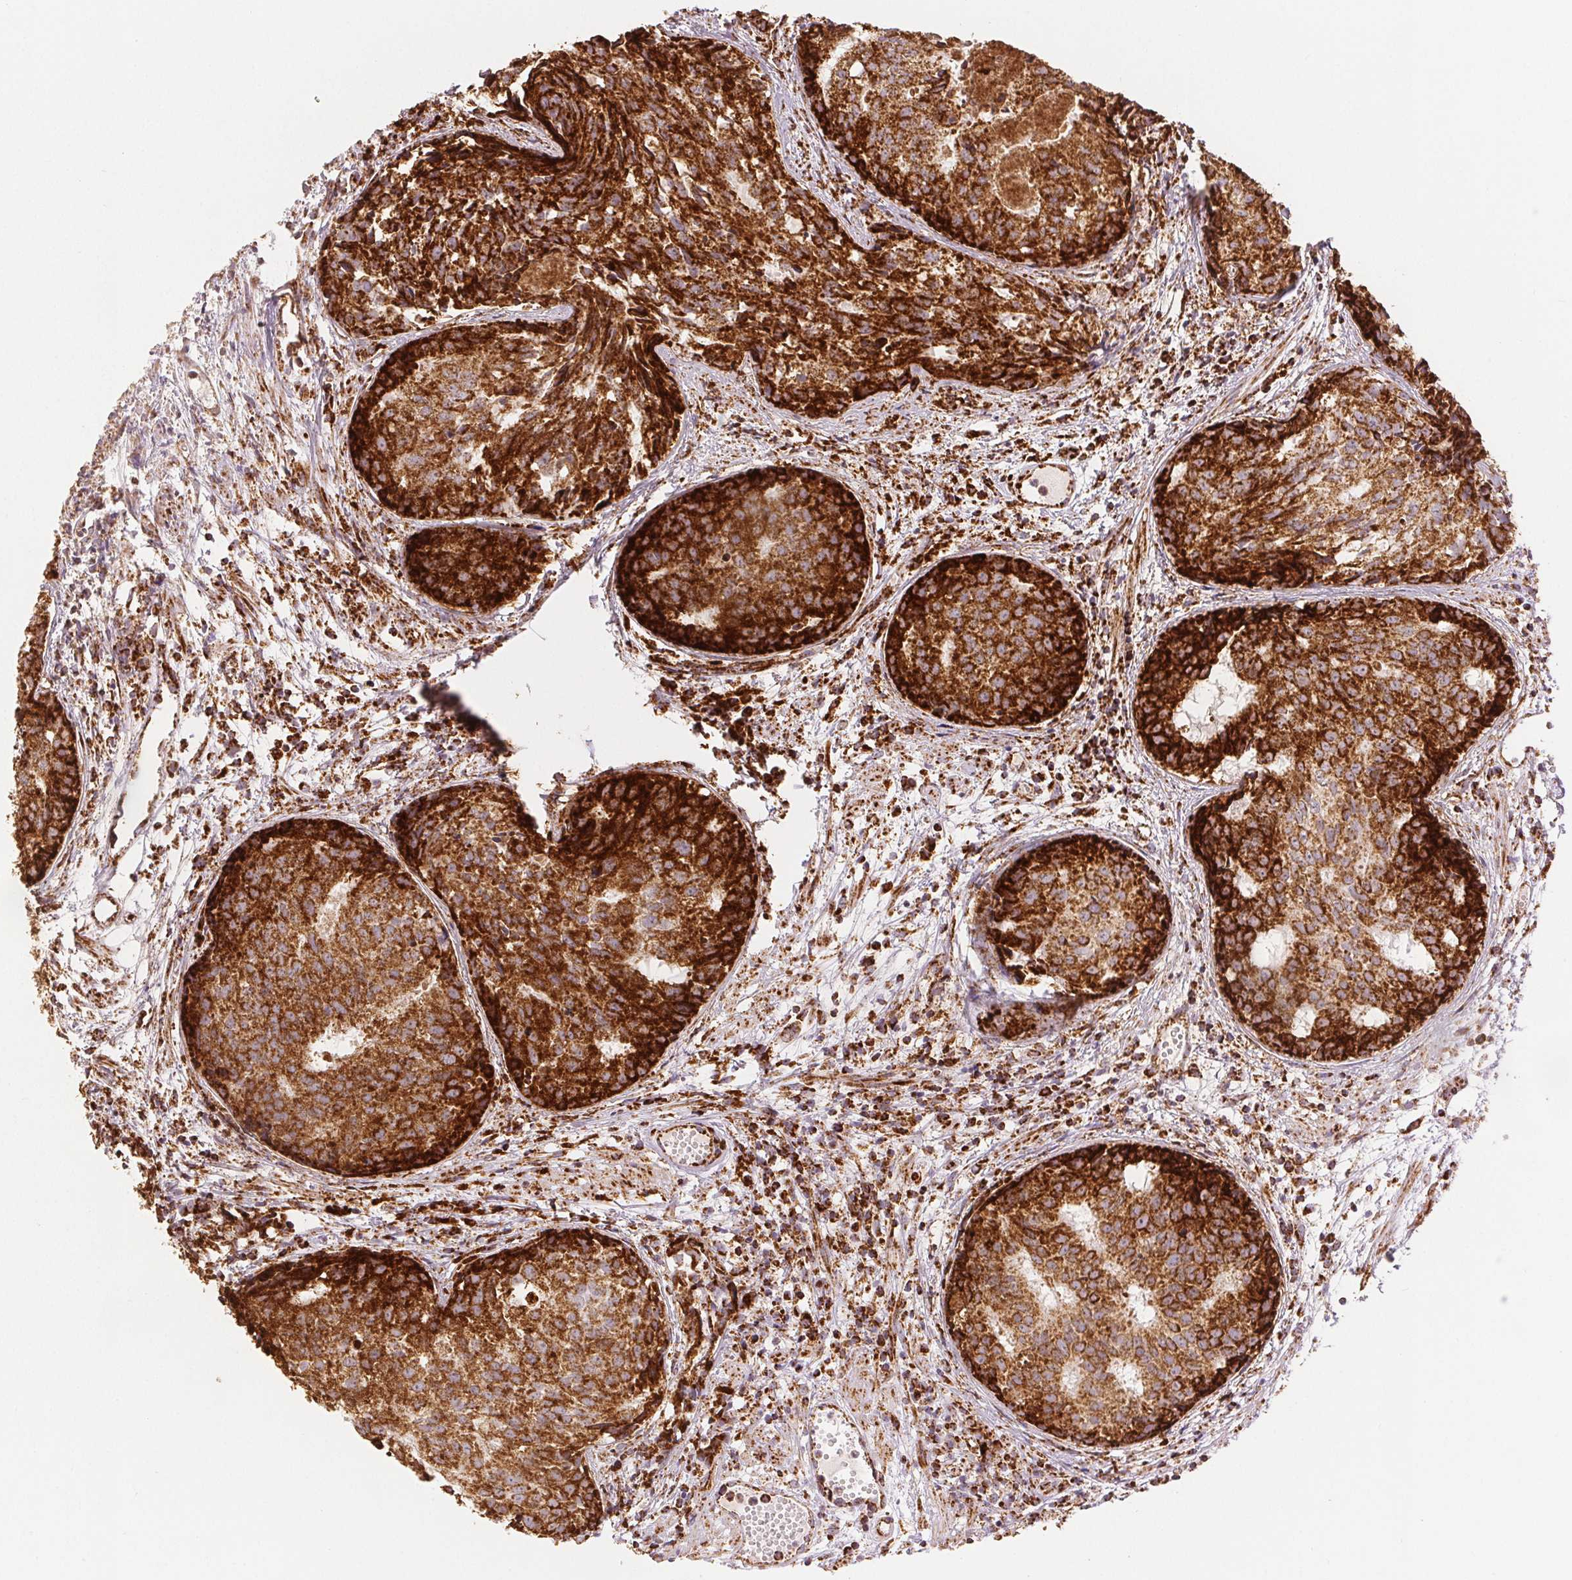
{"staining": {"intensity": "strong", "quantity": ">75%", "location": "cytoplasmic/membranous"}, "tissue": "prostate cancer", "cell_type": "Tumor cells", "image_type": "cancer", "snomed": [{"axis": "morphology", "description": "Adenocarcinoma, High grade"}, {"axis": "topography", "description": "Prostate"}], "caption": "Protein expression analysis of human adenocarcinoma (high-grade) (prostate) reveals strong cytoplasmic/membranous positivity in approximately >75% of tumor cells.", "gene": "SDHB", "patient": {"sex": "male", "age": 58}}